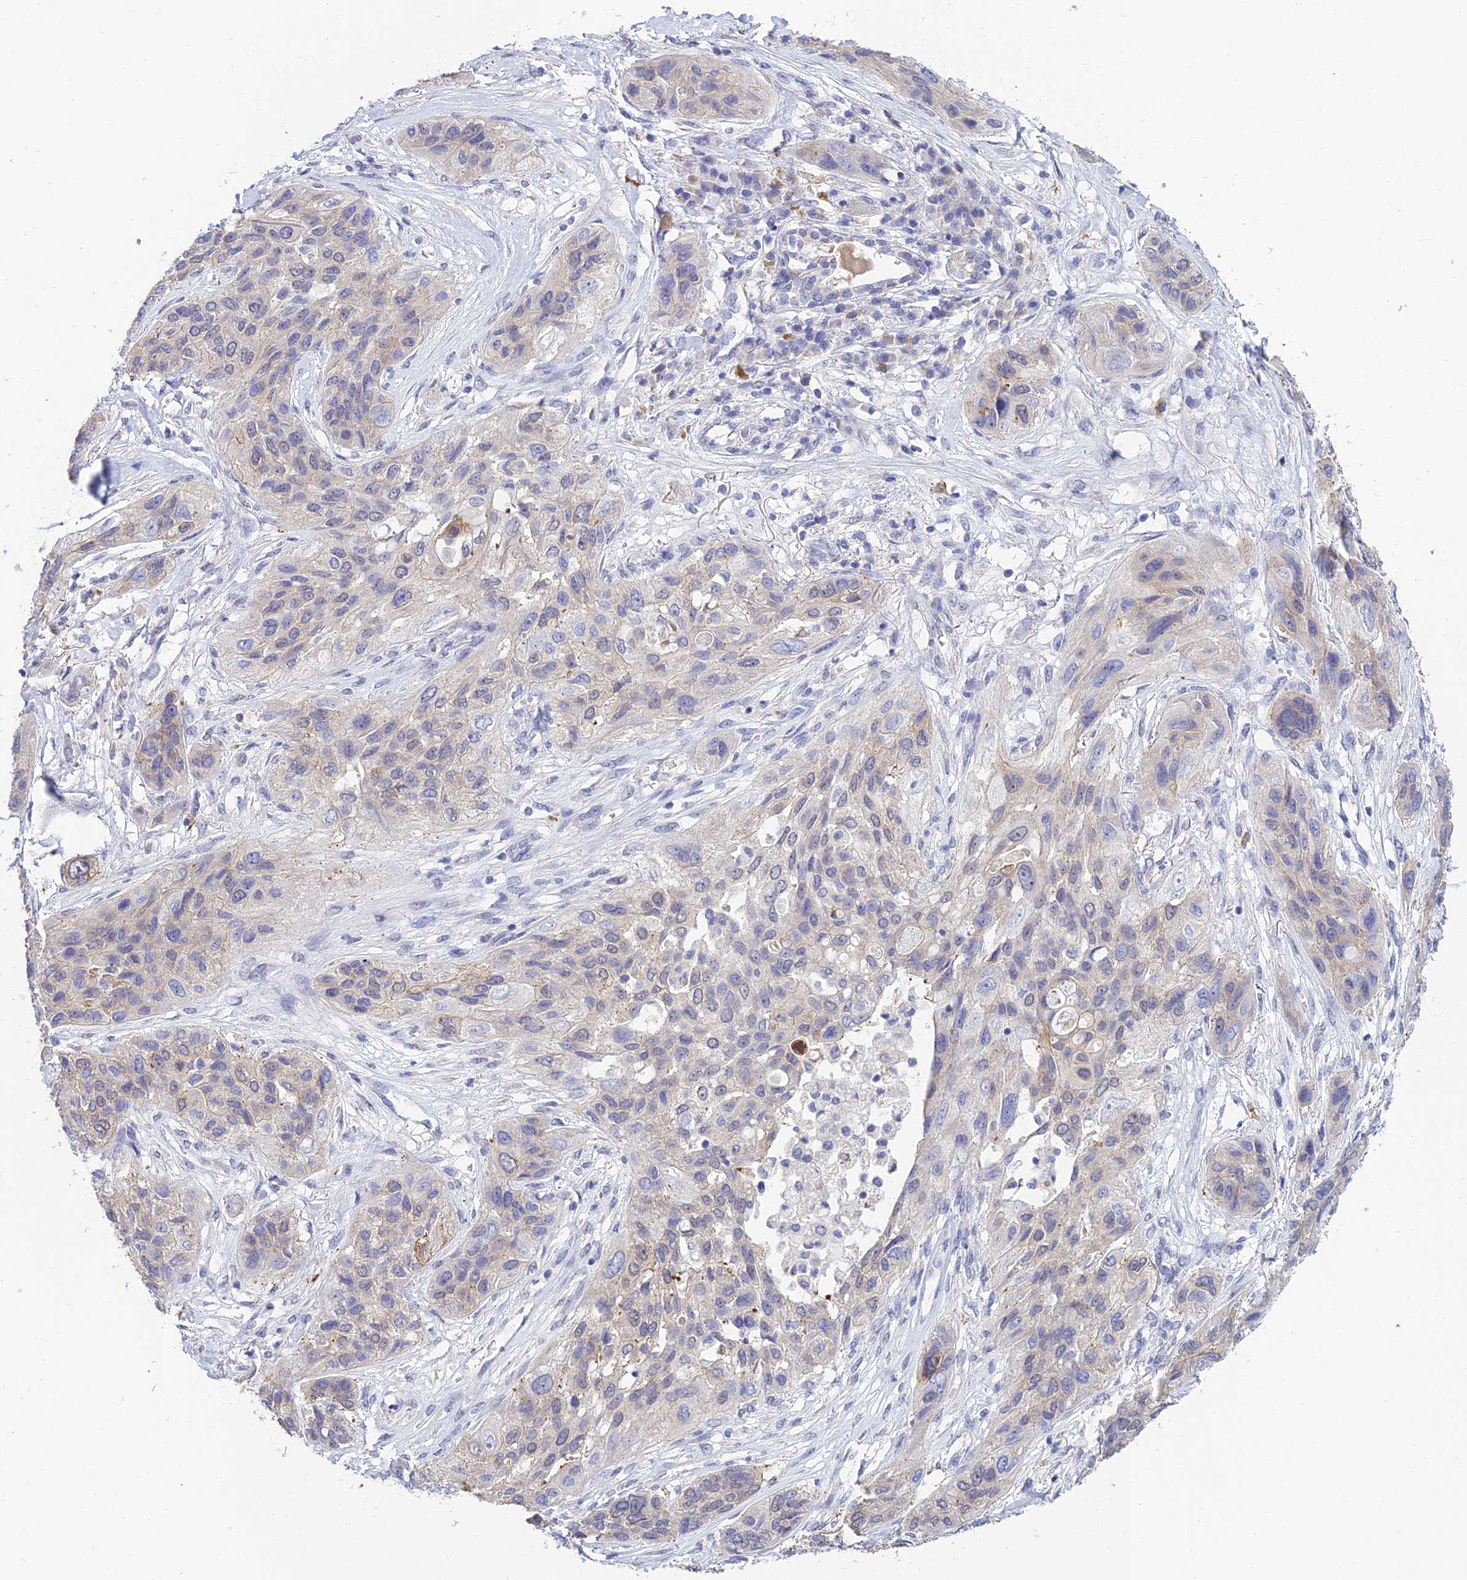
{"staining": {"intensity": "negative", "quantity": "none", "location": "none"}, "tissue": "lung cancer", "cell_type": "Tumor cells", "image_type": "cancer", "snomed": [{"axis": "morphology", "description": "Squamous cell carcinoma, NOS"}, {"axis": "topography", "description": "Lung"}], "caption": "A histopathology image of human lung cancer (squamous cell carcinoma) is negative for staining in tumor cells.", "gene": "HOXB1", "patient": {"sex": "female", "age": 70}}